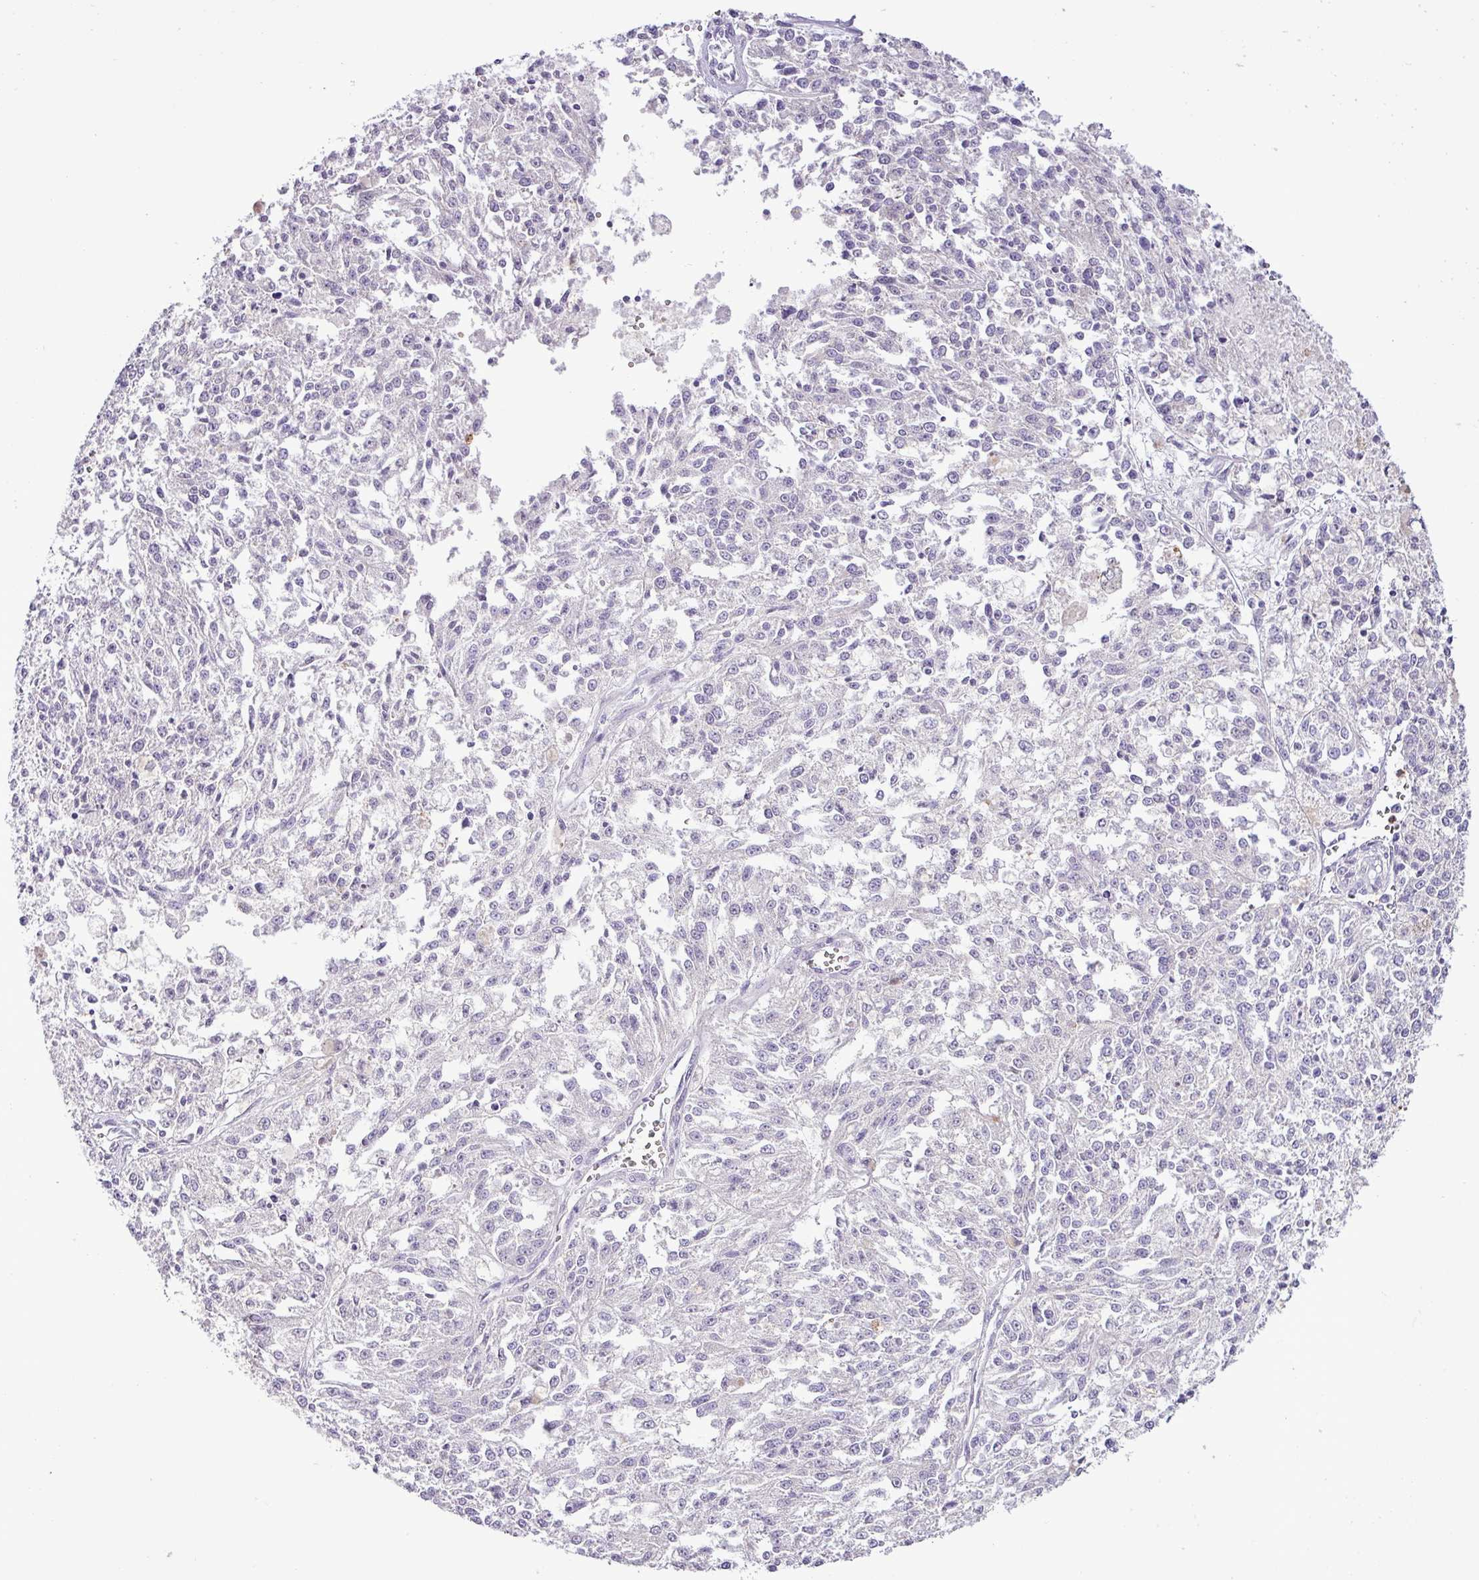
{"staining": {"intensity": "negative", "quantity": "none", "location": "none"}, "tissue": "melanoma", "cell_type": "Tumor cells", "image_type": "cancer", "snomed": [{"axis": "morphology", "description": "Malignant melanoma, NOS"}, {"axis": "topography", "description": "Skin"}], "caption": "Micrograph shows no significant protein positivity in tumor cells of malignant melanoma.", "gene": "ZSCAN5A", "patient": {"sex": "female", "age": 64}}